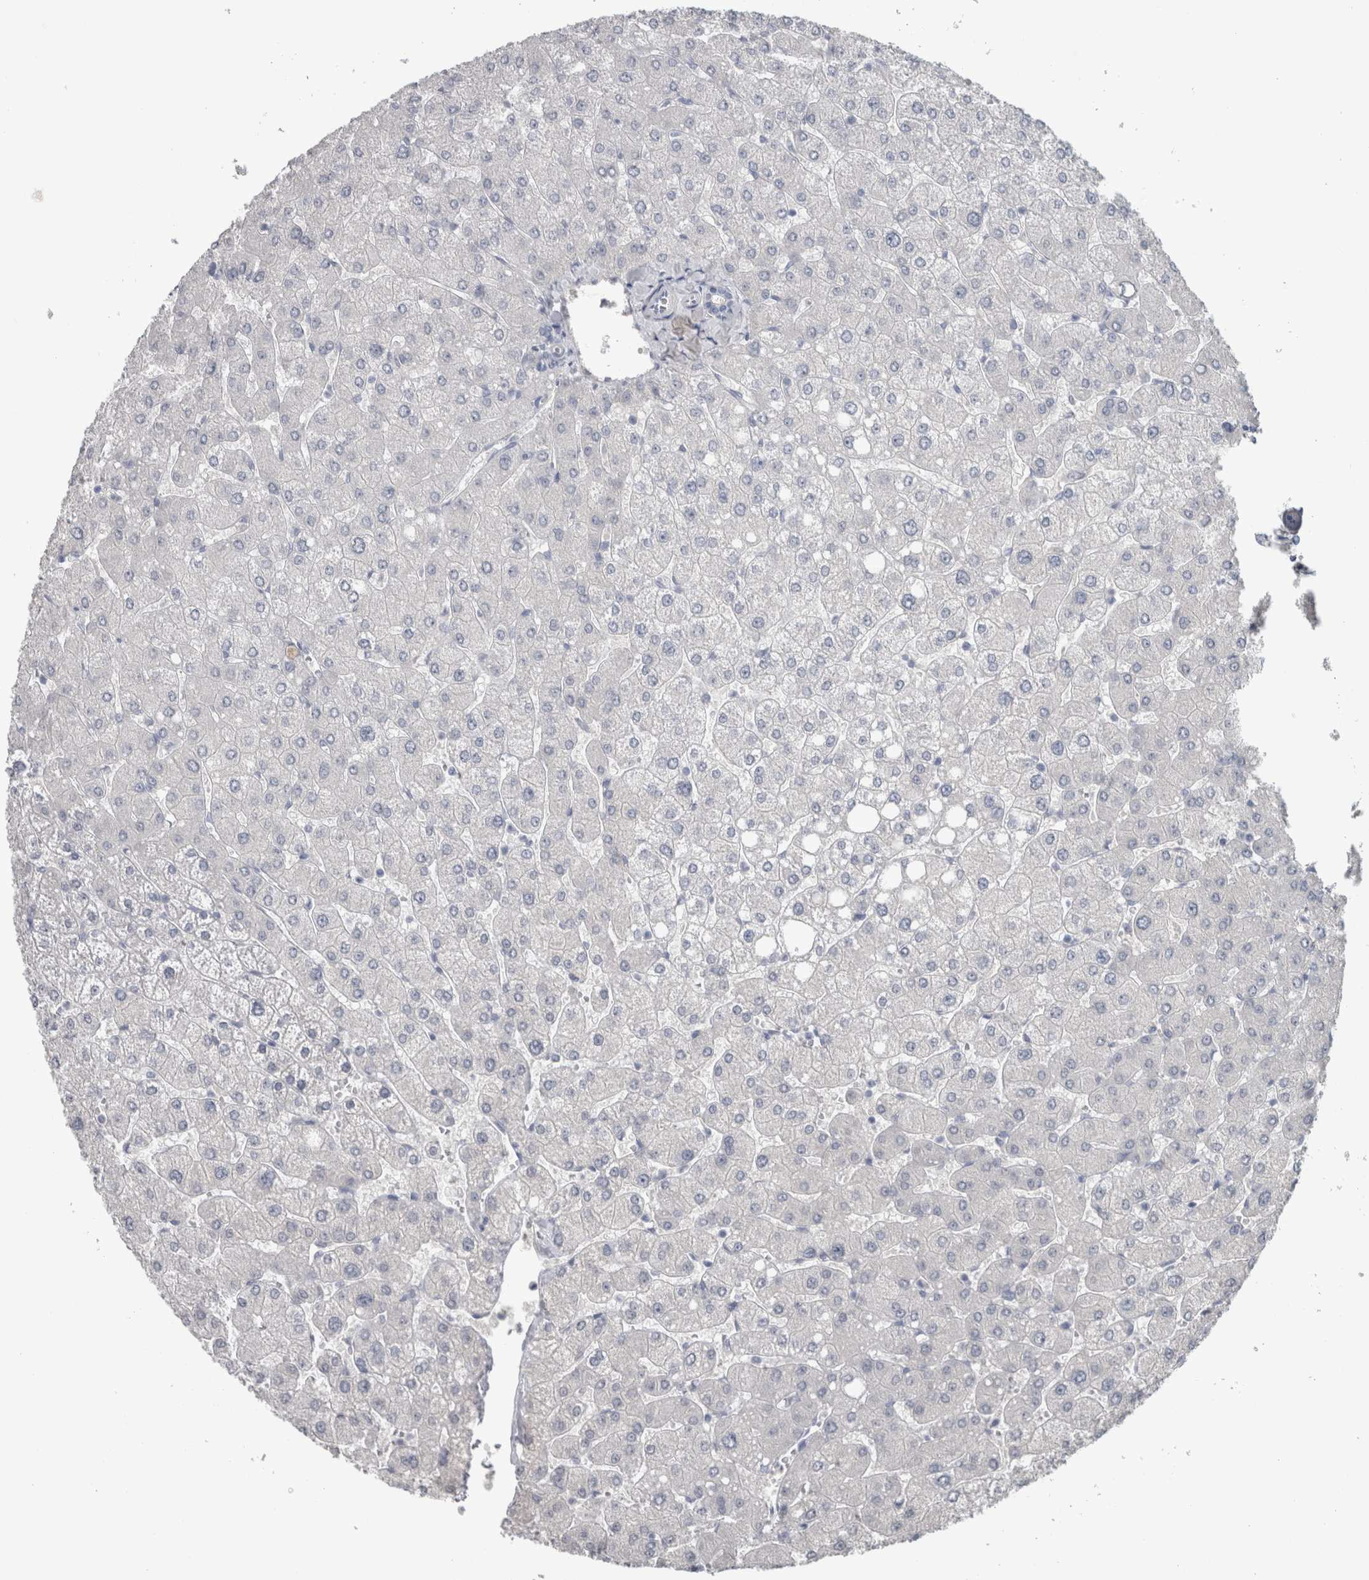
{"staining": {"intensity": "negative", "quantity": "none", "location": "none"}, "tissue": "liver", "cell_type": "Cholangiocytes", "image_type": "normal", "snomed": [{"axis": "morphology", "description": "Normal tissue, NOS"}, {"axis": "topography", "description": "Liver"}], "caption": "The histopathology image reveals no significant expression in cholangiocytes of liver.", "gene": "ADAM2", "patient": {"sex": "male", "age": 55}}